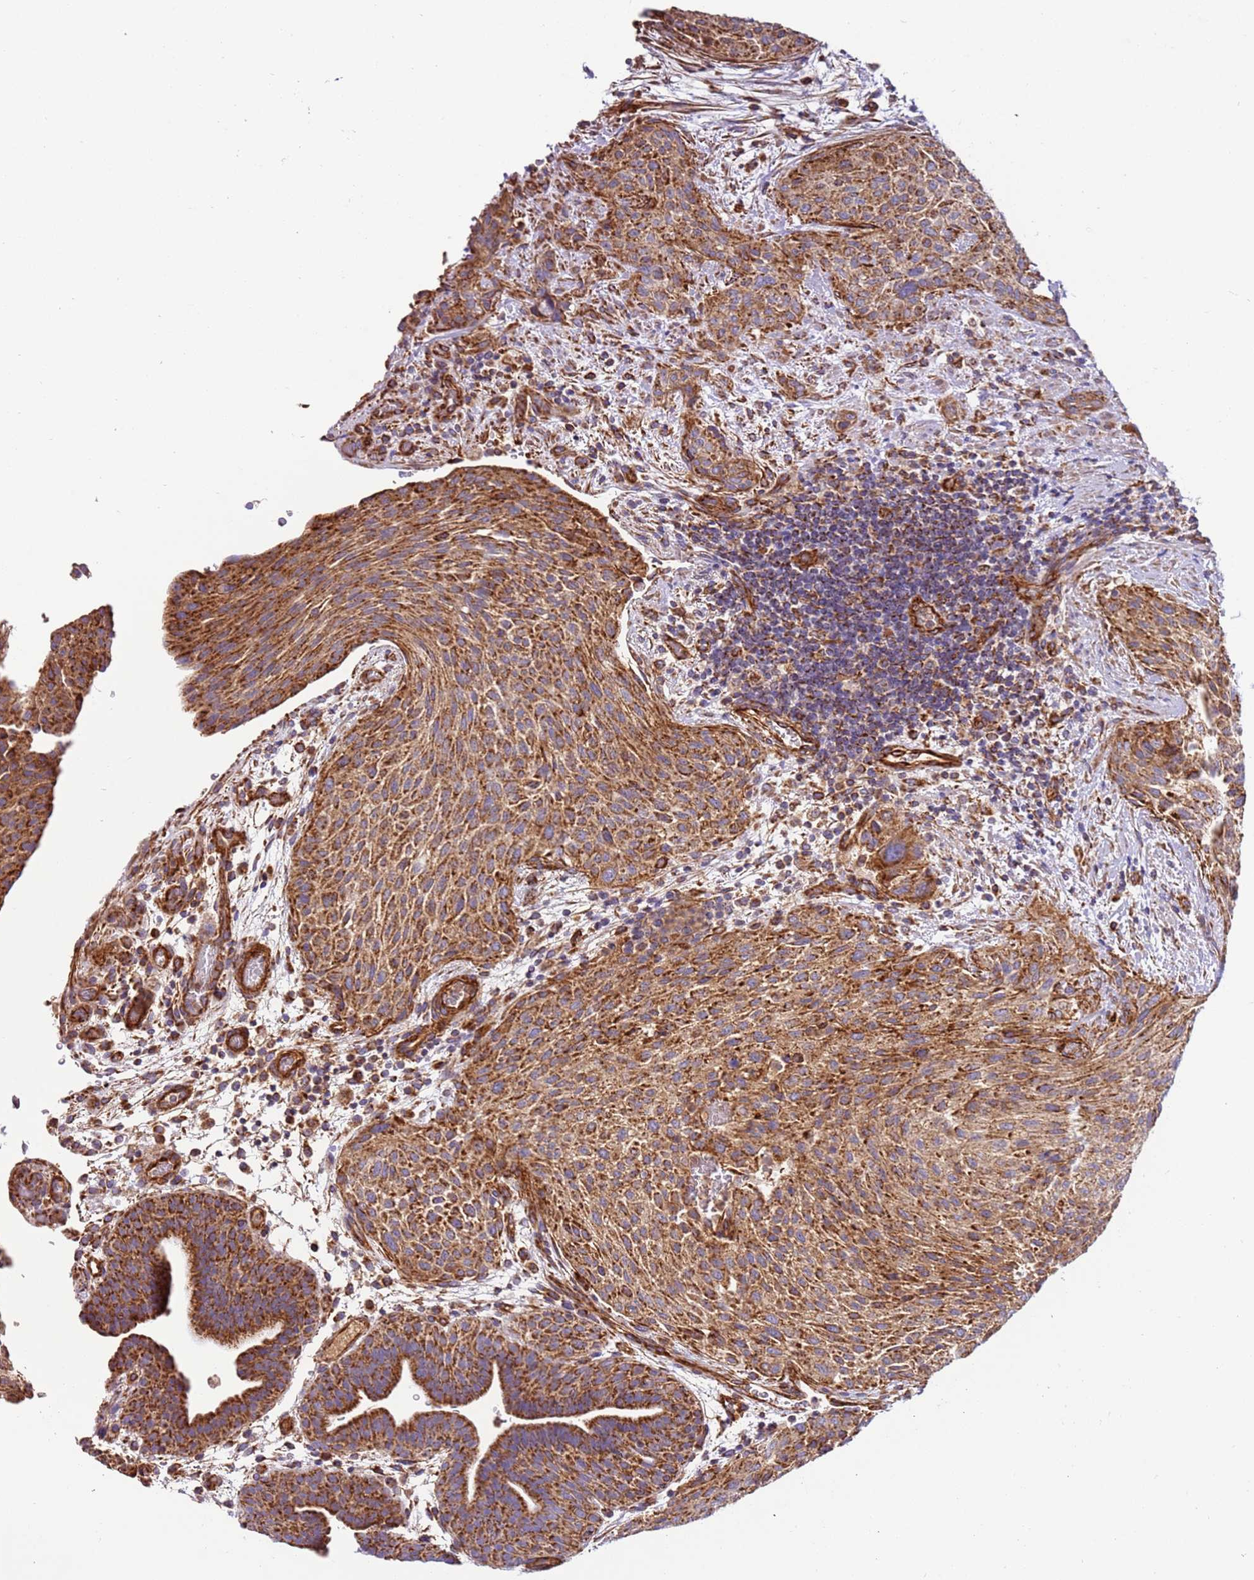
{"staining": {"intensity": "moderate", "quantity": ">75%", "location": "cytoplasmic/membranous"}, "tissue": "urothelial cancer", "cell_type": "Tumor cells", "image_type": "cancer", "snomed": [{"axis": "morphology", "description": "Normal tissue, NOS"}, {"axis": "morphology", "description": "Urothelial carcinoma, NOS"}, {"axis": "topography", "description": "Urinary bladder"}, {"axis": "topography", "description": "Peripheral nerve tissue"}], "caption": "The image demonstrates immunohistochemical staining of urothelial cancer. There is moderate cytoplasmic/membranous positivity is seen in approximately >75% of tumor cells.", "gene": "MRPL20", "patient": {"sex": "male", "age": 35}}